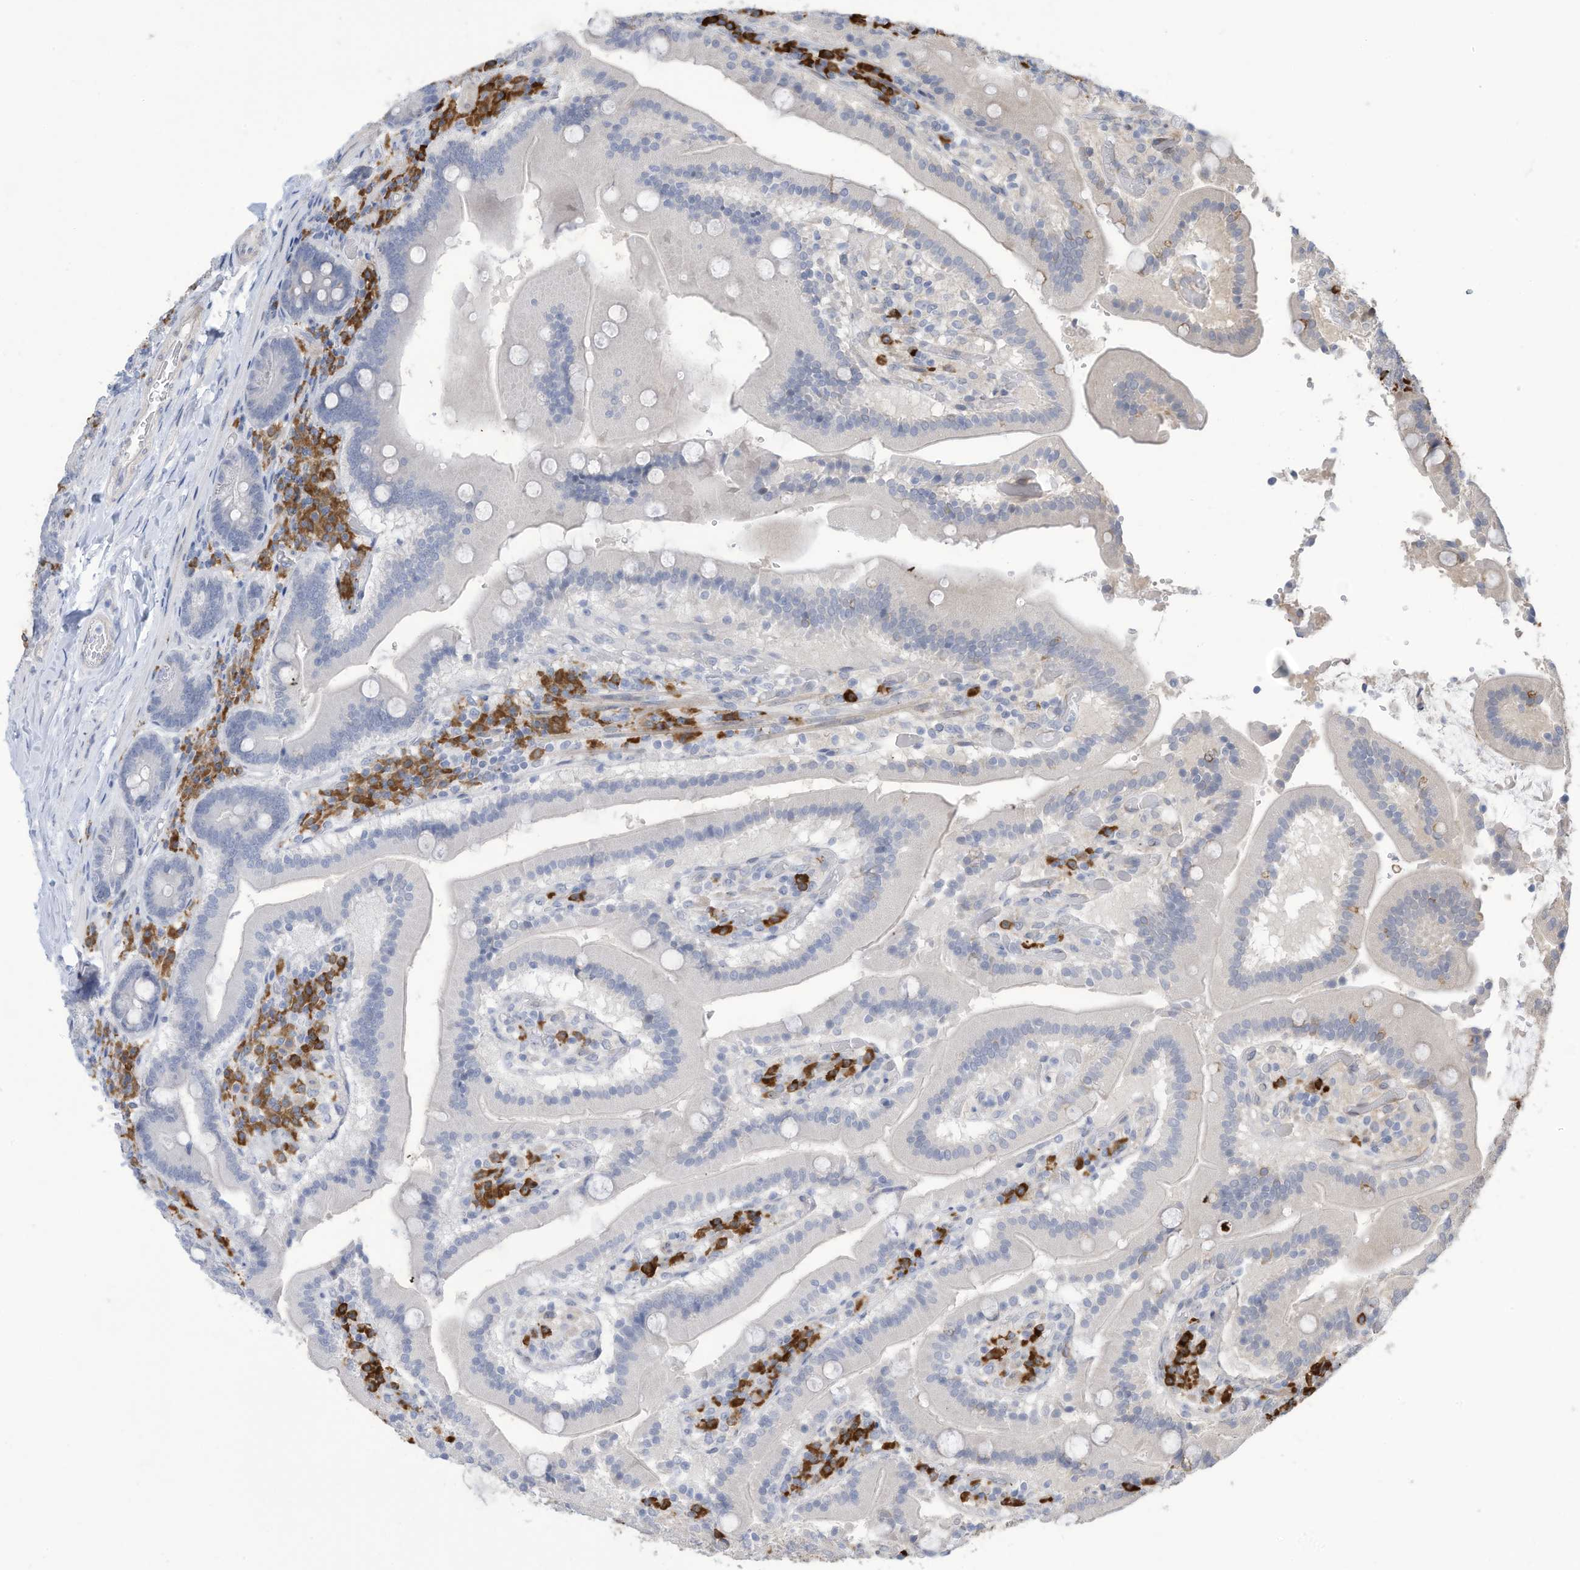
{"staining": {"intensity": "negative", "quantity": "none", "location": "none"}, "tissue": "duodenum", "cell_type": "Glandular cells", "image_type": "normal", "snomed": [{"axis": "morphology", "description": "Normal tissue, NOS"}, {"axis": "topography", "description": "Duodenum"}], "caption": "IHC of benign duodenum displays no expression in glandular cells. The staining is performed using DAB brown chromogen with nuclei counter-stained in using hematoxylin.", "gene": "ZNF292", "patient": {"sex": "female", "age": 62}}